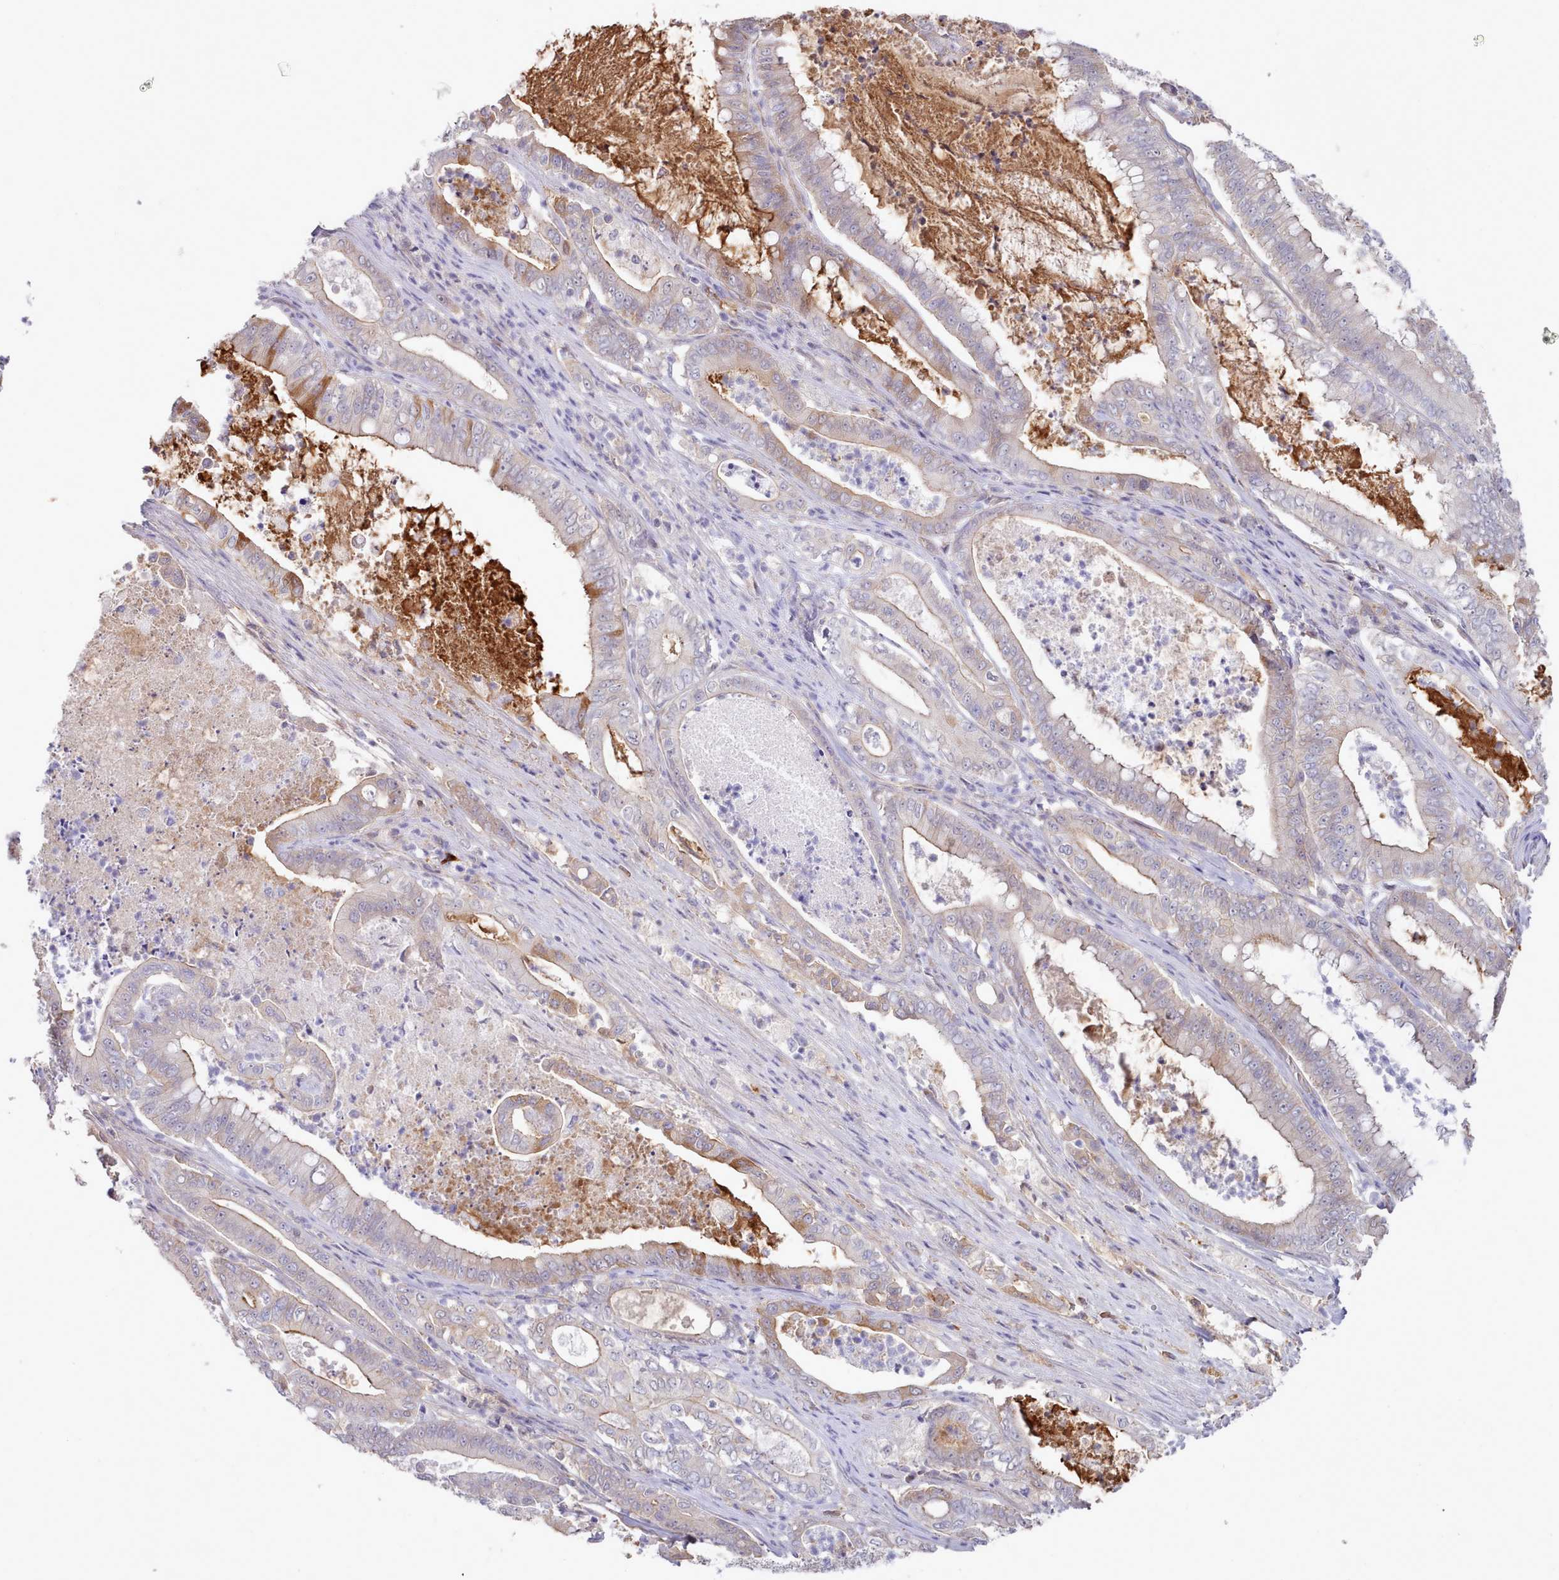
{"staining": {"intensity": "weak", "quantity": "25%-75%", "location": "cytoplasmic/membranous"}, "tissue": "pancreatic cancer", "cell_type": "Tumor cells", "image_type": "cancer", "snomed": [{"axis": "morphology", "description": "Adenocarcinoma, NOS"}, {"axis": "topography", "description": "Pancreas"}], "caption": "Immunohistochemical staining of pancreatic cancer exhibits low levels of weak cytoplasmic/membranous protein expression in approximately 25%-75% of tumor cells.", "gene": "ZC3H13", "patient": {"sex": "male", "age": 71}}